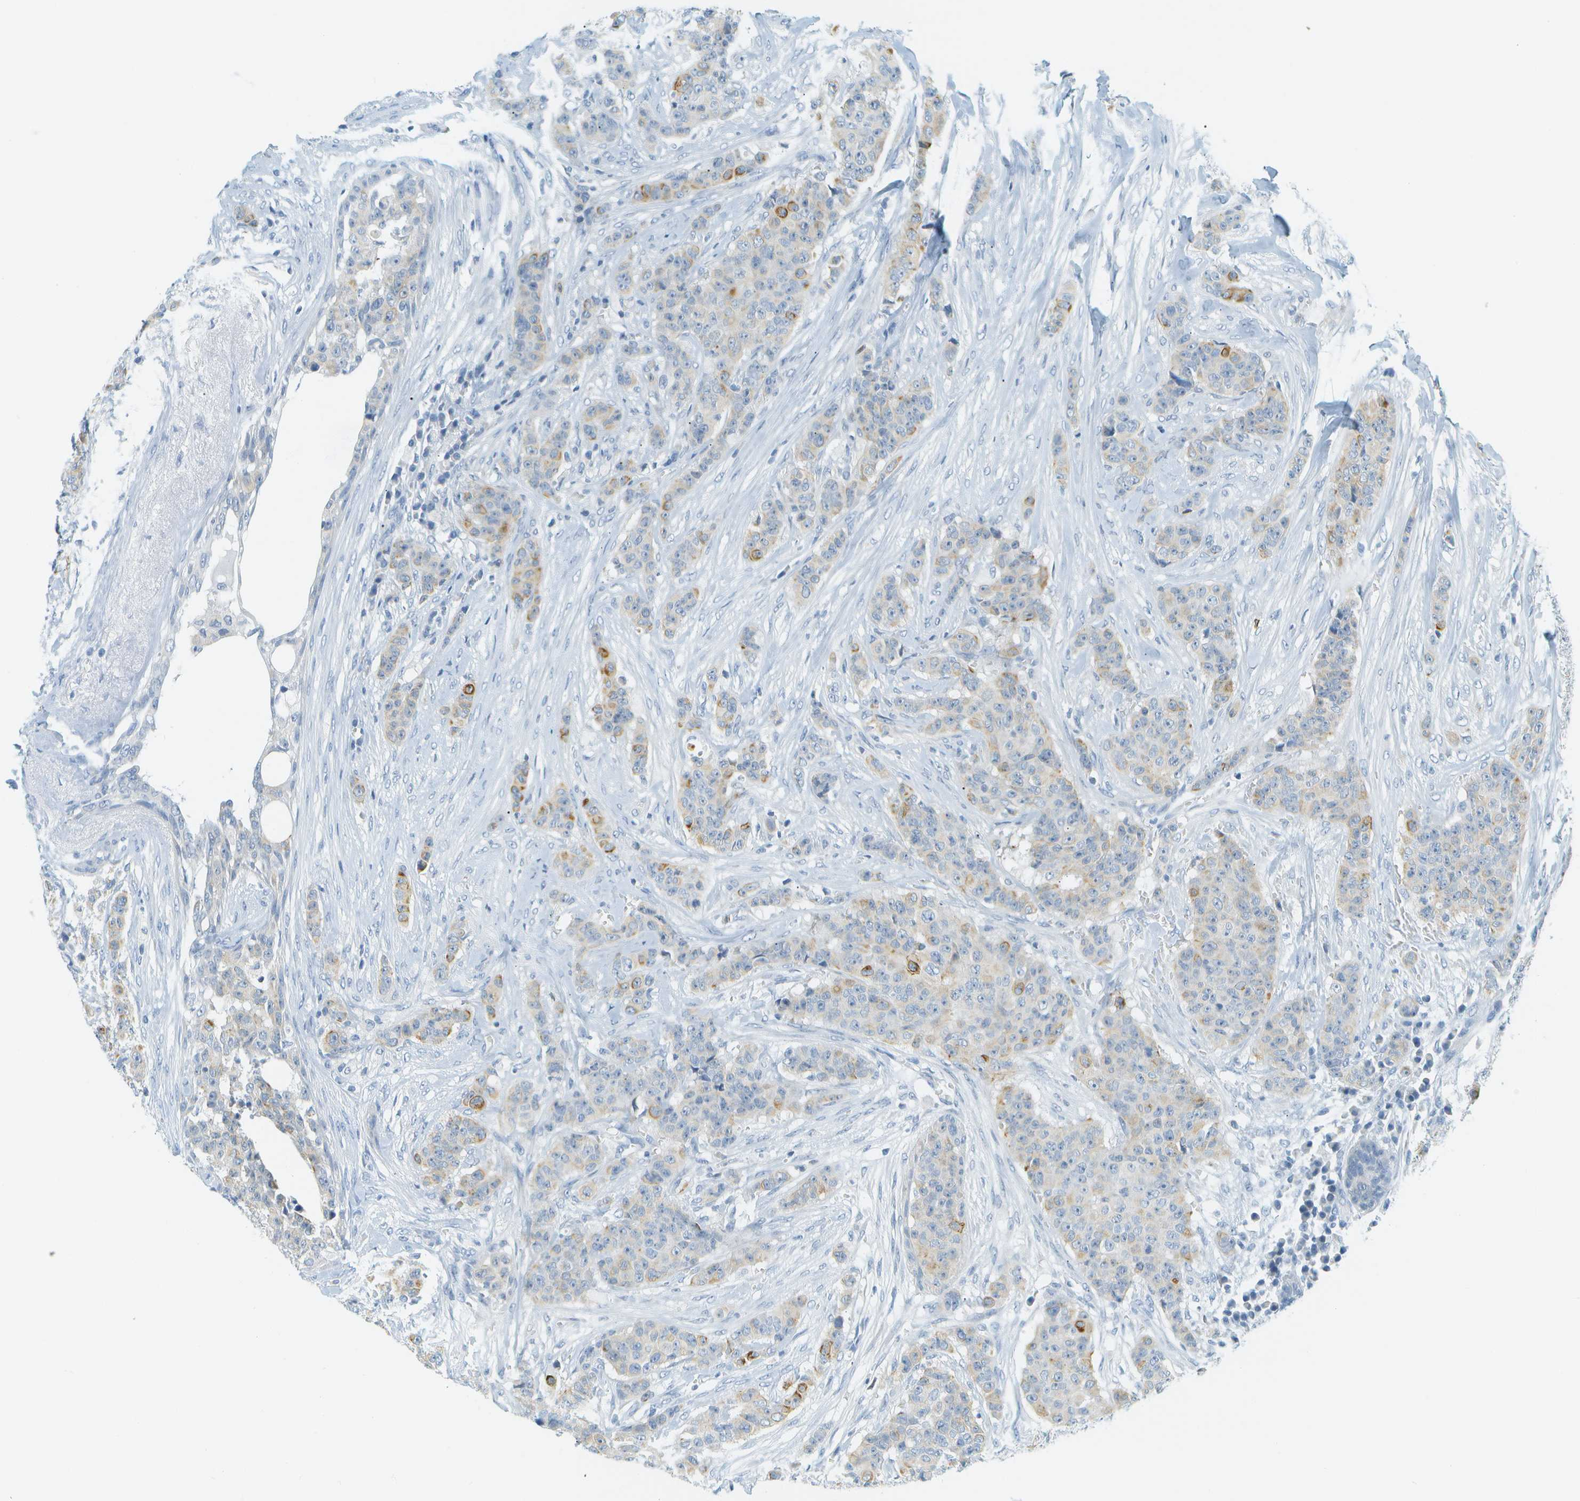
{"staining": {"intensity": "moderate", "quantity": "<25%", "location": "cytoplasmic/membranous"}, "tissue": "breast cancer", "cell_type": "Tumor cells", "image_type": "cancer", "snomed": [{"axis": "morphology", "description": "Normal tissue, NOS"}, {"axis": "morphology", "description": "Duct carcinoma"}, {"axis": "topography", "description": "Breast"}], "caption": "Immunohistochemical staining of breast infiltrating ductal carcinoma reveals low levels of moderate cytoplasmic/membranous staining in about <25% of tumor cells.", "gene": "SMYD5", "patient": {"sex": "female", "age": 40}}